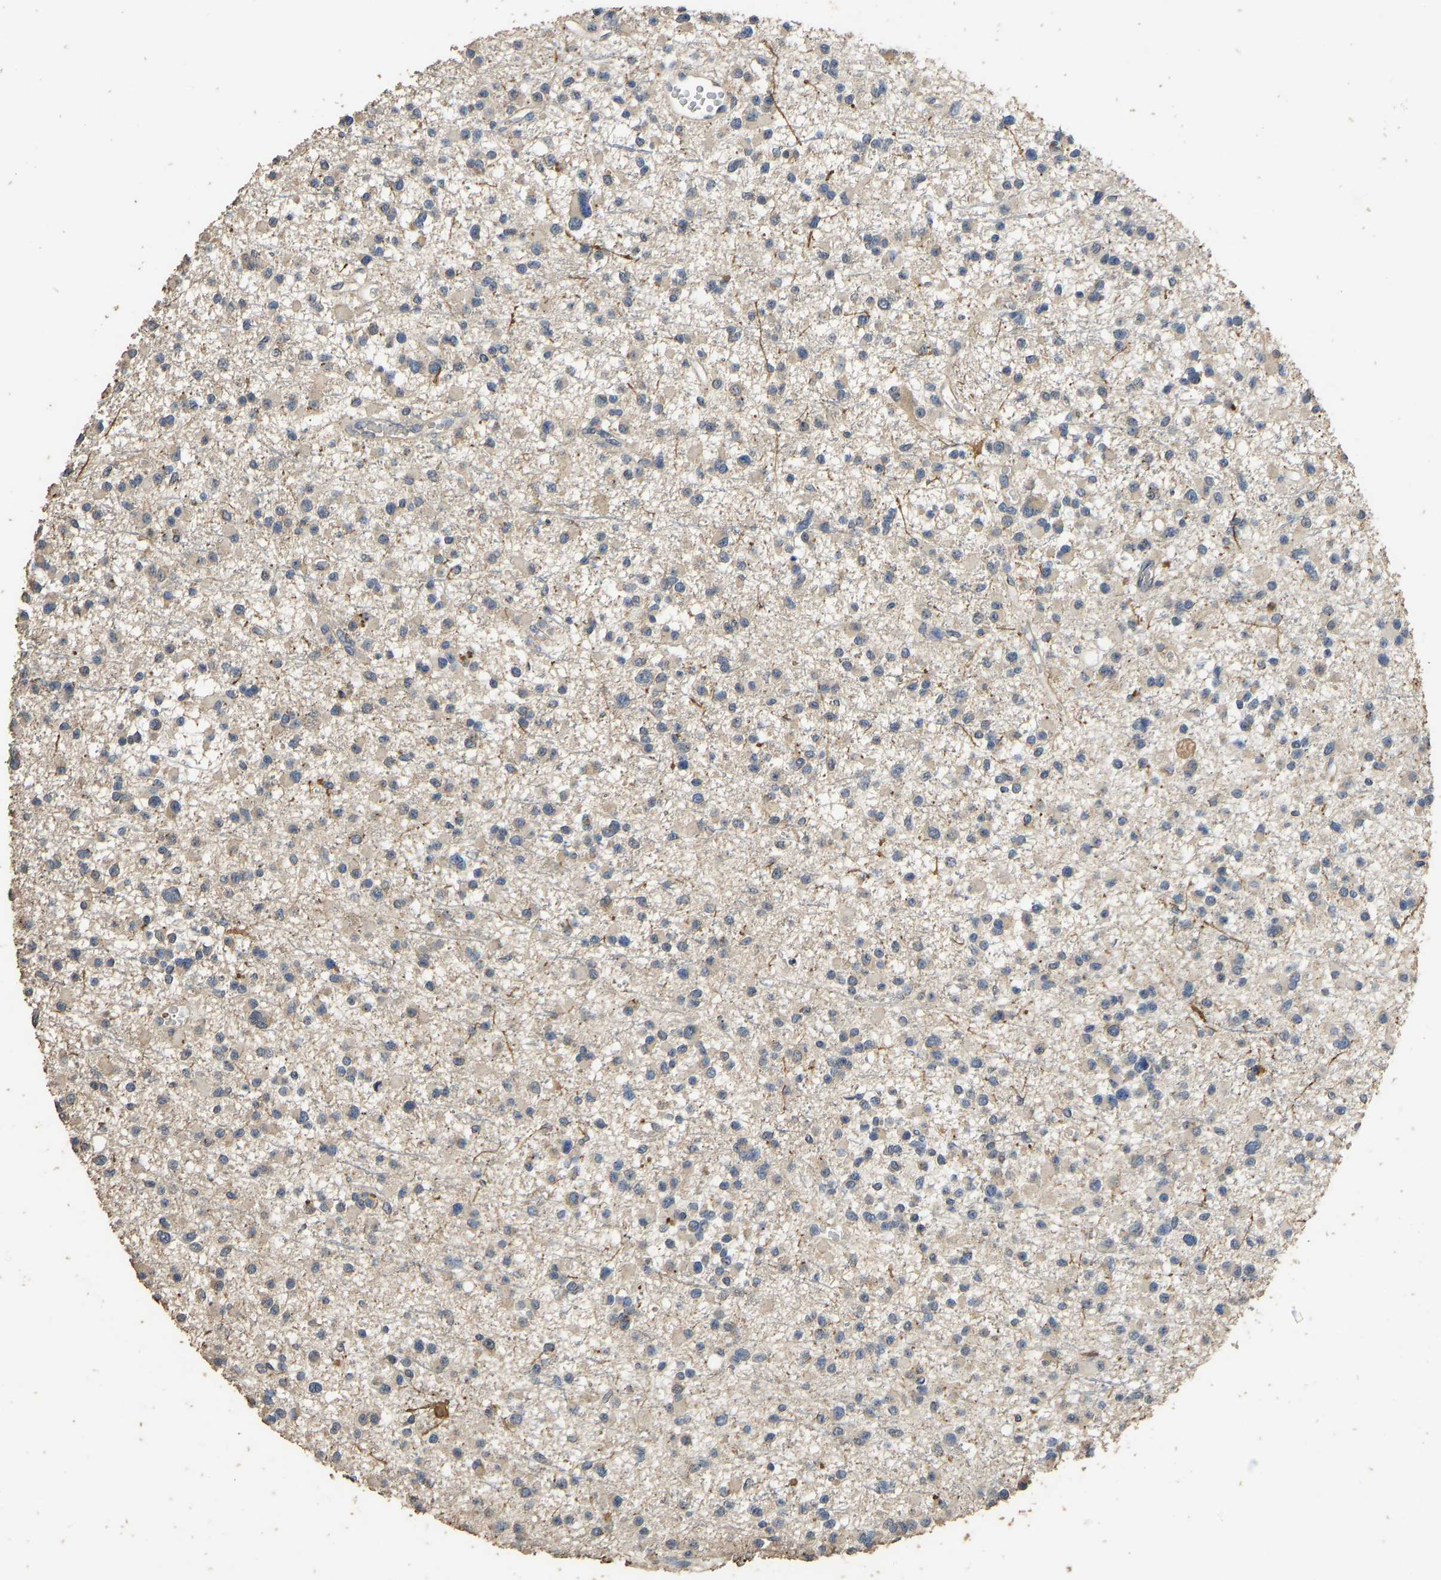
{"staining": {"intensity": "weak", "quantity": "25%-75%", "location": "cytoplasmic/membranous"}, "tissue": "glioma", "cell_type": "Tumor cells", "image_type": "cancer", "snomed": [{"axis": "morphology", "description": "Glioma, malignant, Low grade"}, {"axis": "topography", "description": "Brain"}], "caption": "A high-resolution photomicrograph shows immunohistochemistry (IHC) staining of low-grade glioma (malignant), which reveals weak cytoplasmic/membranous expression in approximately 25%-75% of tumor cells.", "gene": "CIDEC", "patient": {"sex": "female", "age": 22}}